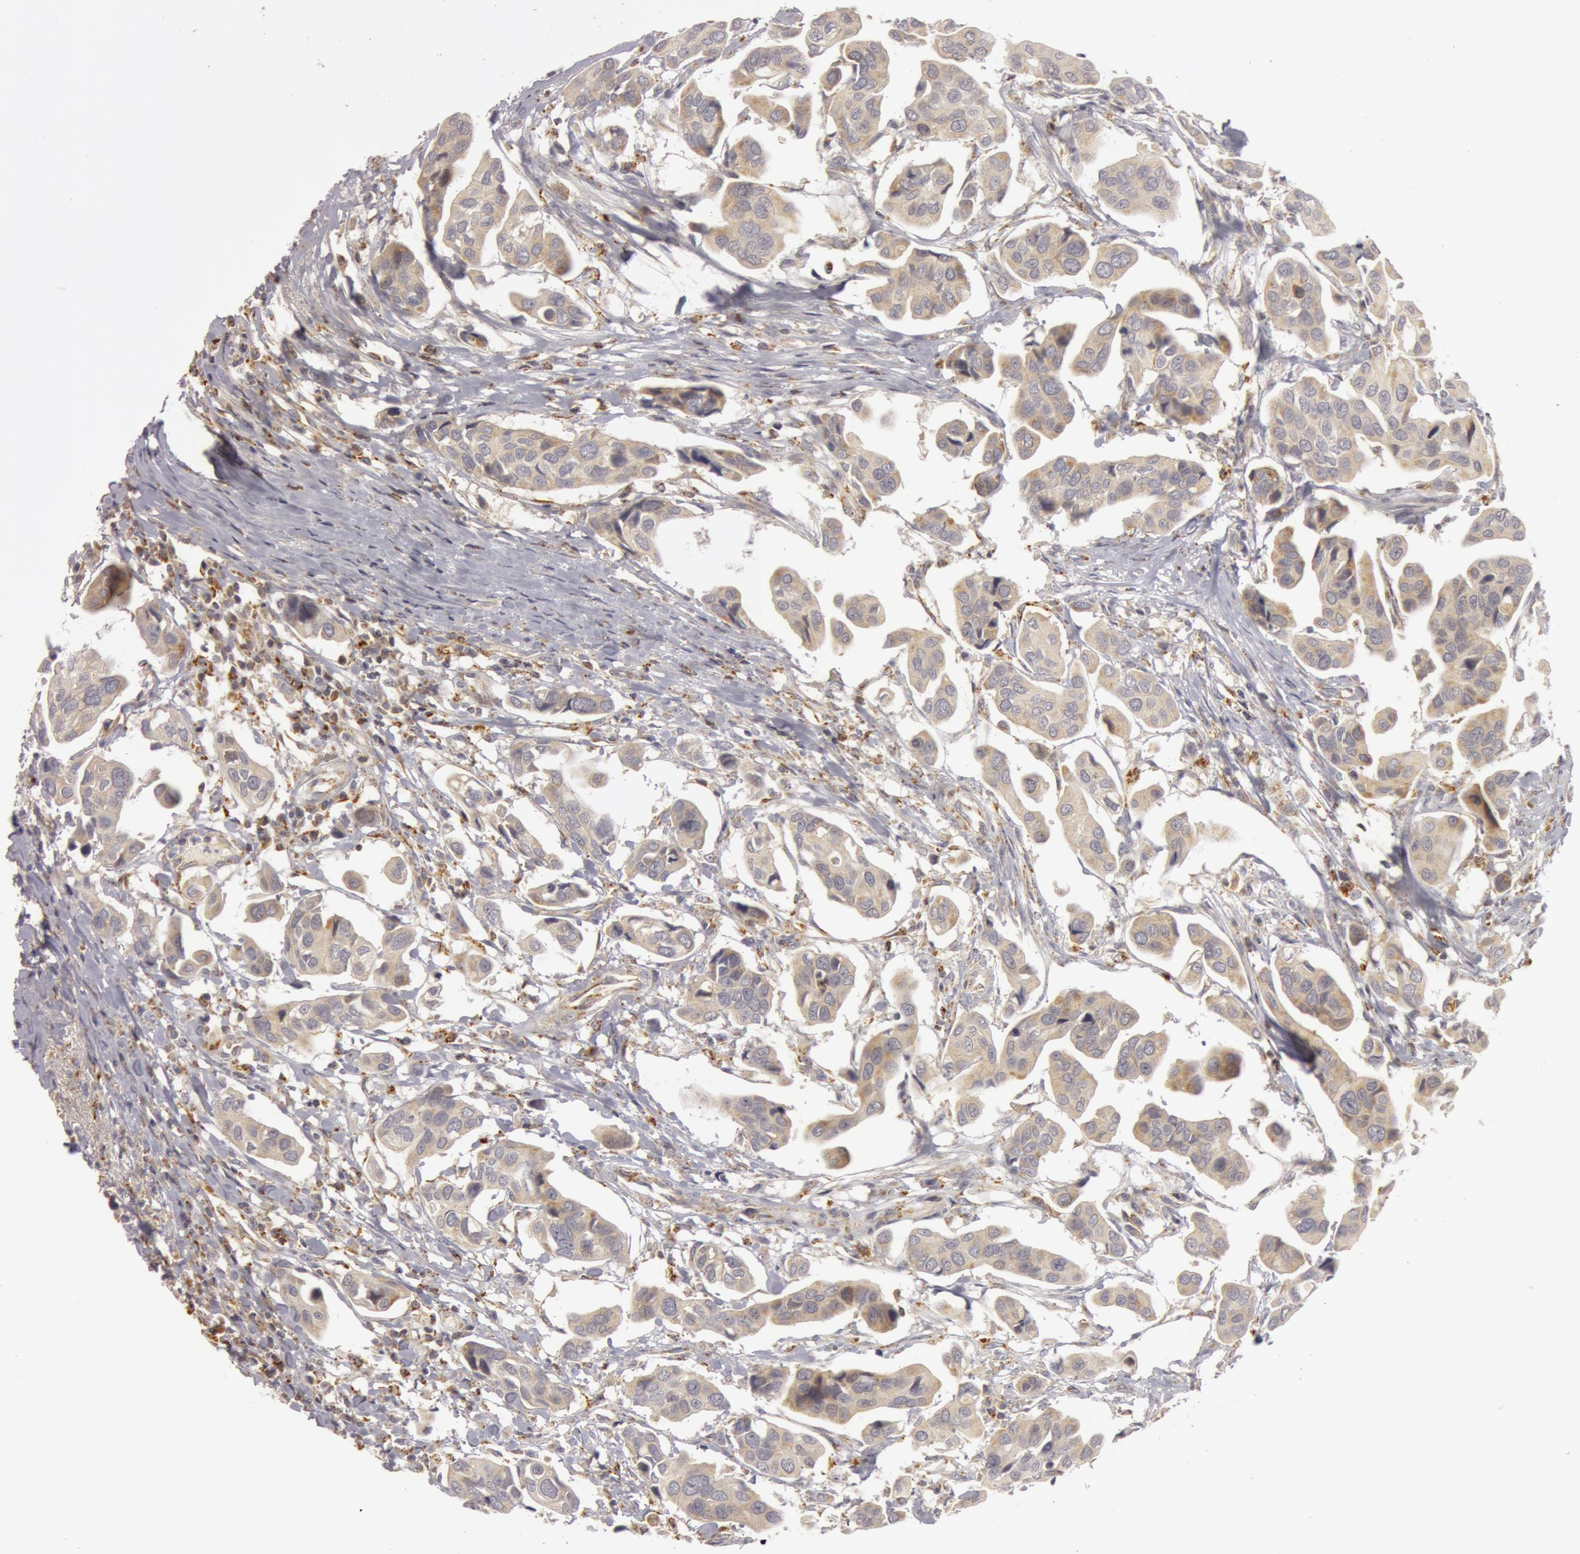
{"staining": {"intensity": "weak", "quantity": ">75%", "location": "cytoplasmic/membranous"}, "tissue": "urothelial cancer", "cell_type": "Tumor cells", "image_type": "cancer", "snomed": [{"axis": "morphology", "description": "Adenocarcinoma, NOS"}, {"axis": "topography", "description": "Urinary bladder"}], "caption": "An image of human urothelial cancer stained for a protein demonstrates weak cytoplasmic/membranous brown staining in tumor cells. The staining was performed using DAB, with brown indicating positive protein expression. Nuclei are stained blue with hematoxylin.", "gene": "C7", "patient": {"sex": "male", "age": 61}}